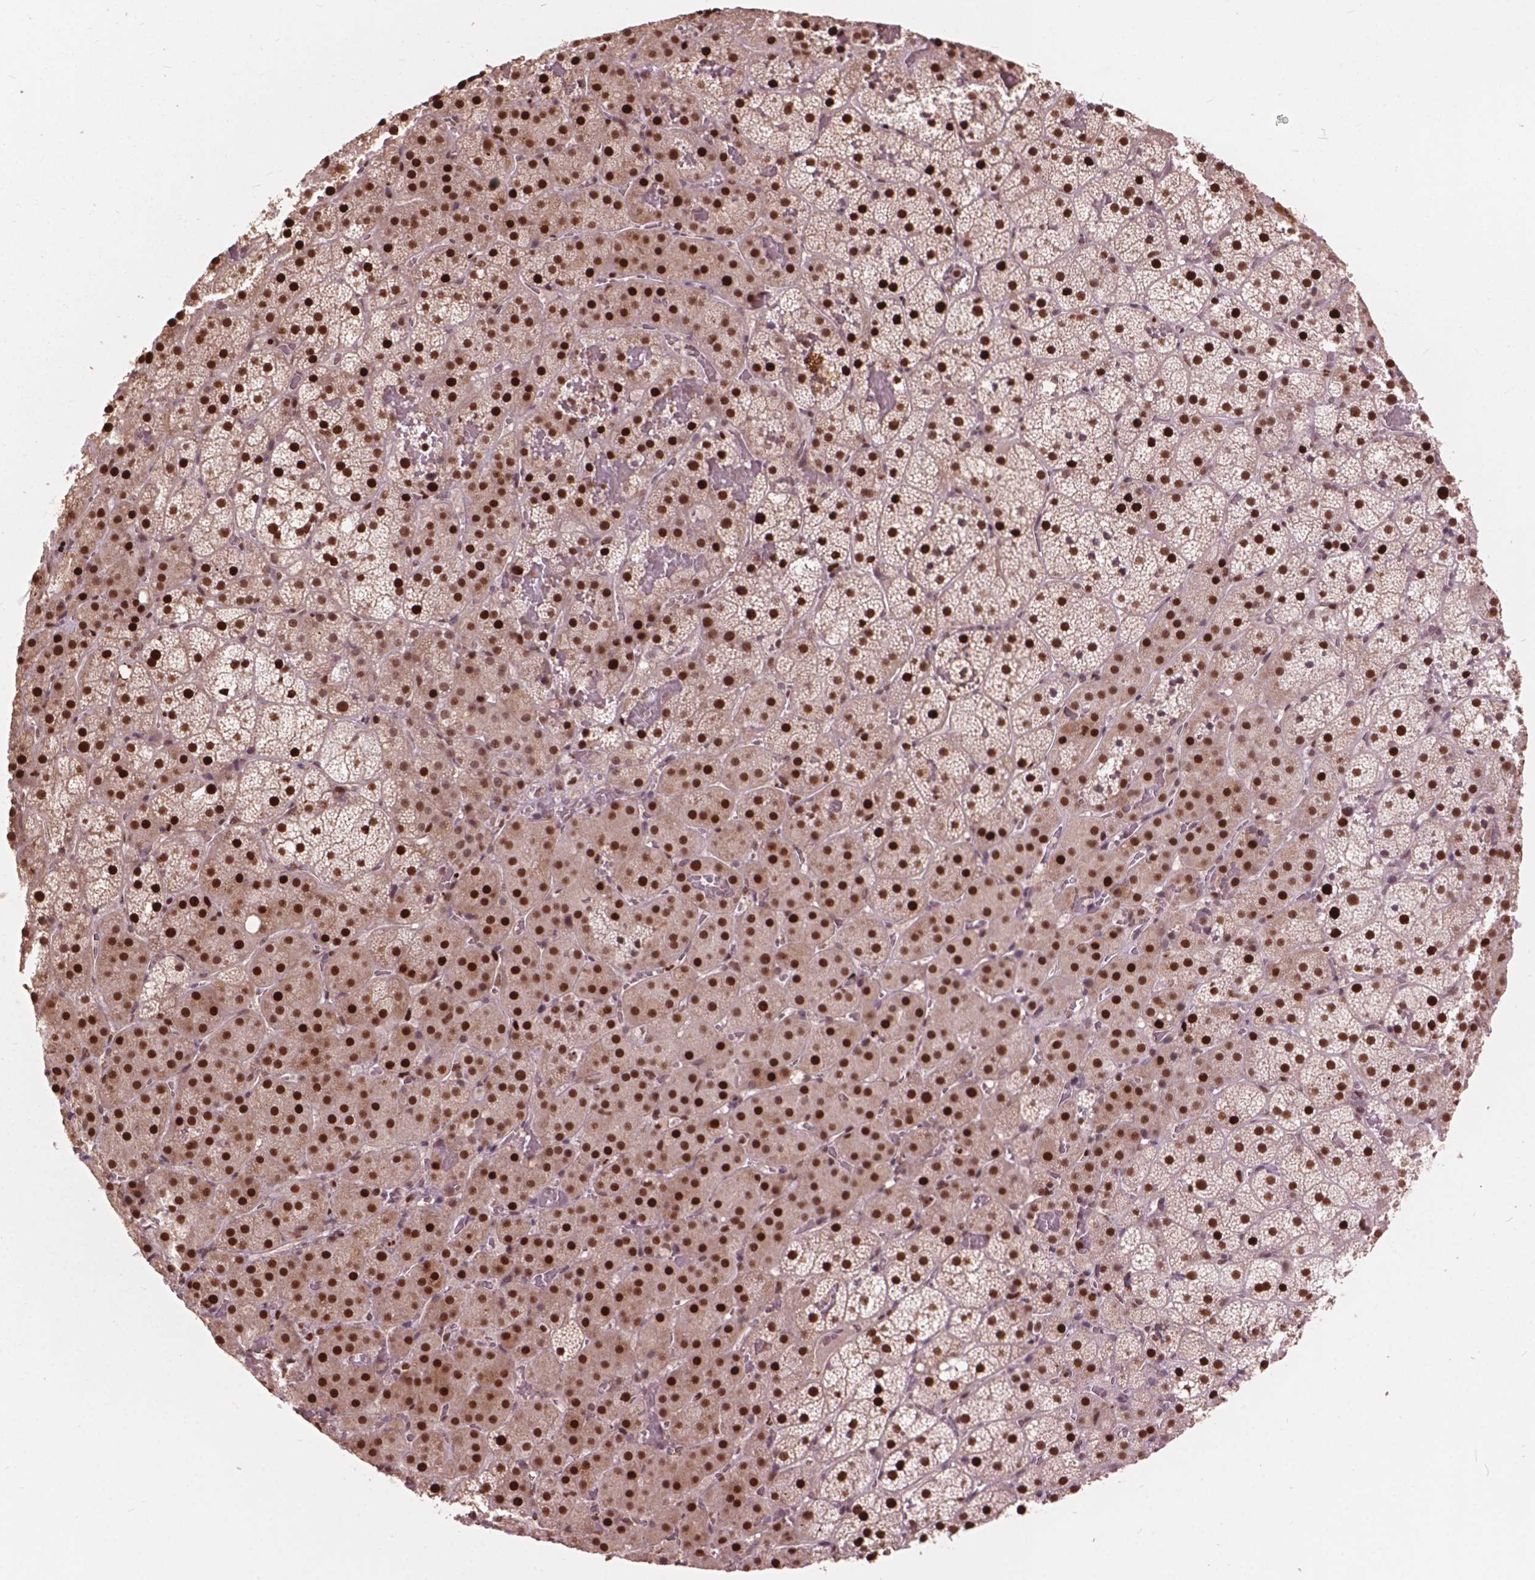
{"staining": {"intensity": "strong", "quantity": ">75%", "location": "nuclear"}, "tissue": "adrenal gland", "cell_type": "Glandular cells", "image_type": "normal", "snomed": [{"axis": "morphology", "description": "Normal tissue, NOS"}, {"axis": "topography", "description": "Adrenal gland"}], "caption": "Glandular cells show high levels of strong nuclear staining in about >75% of cells in unremarkable adrenal gland. The protein is shown in brown color, while the nuclei are stained blue.", "gene": "ANP32A", "patient": {"sex": "male", "age": 53}}